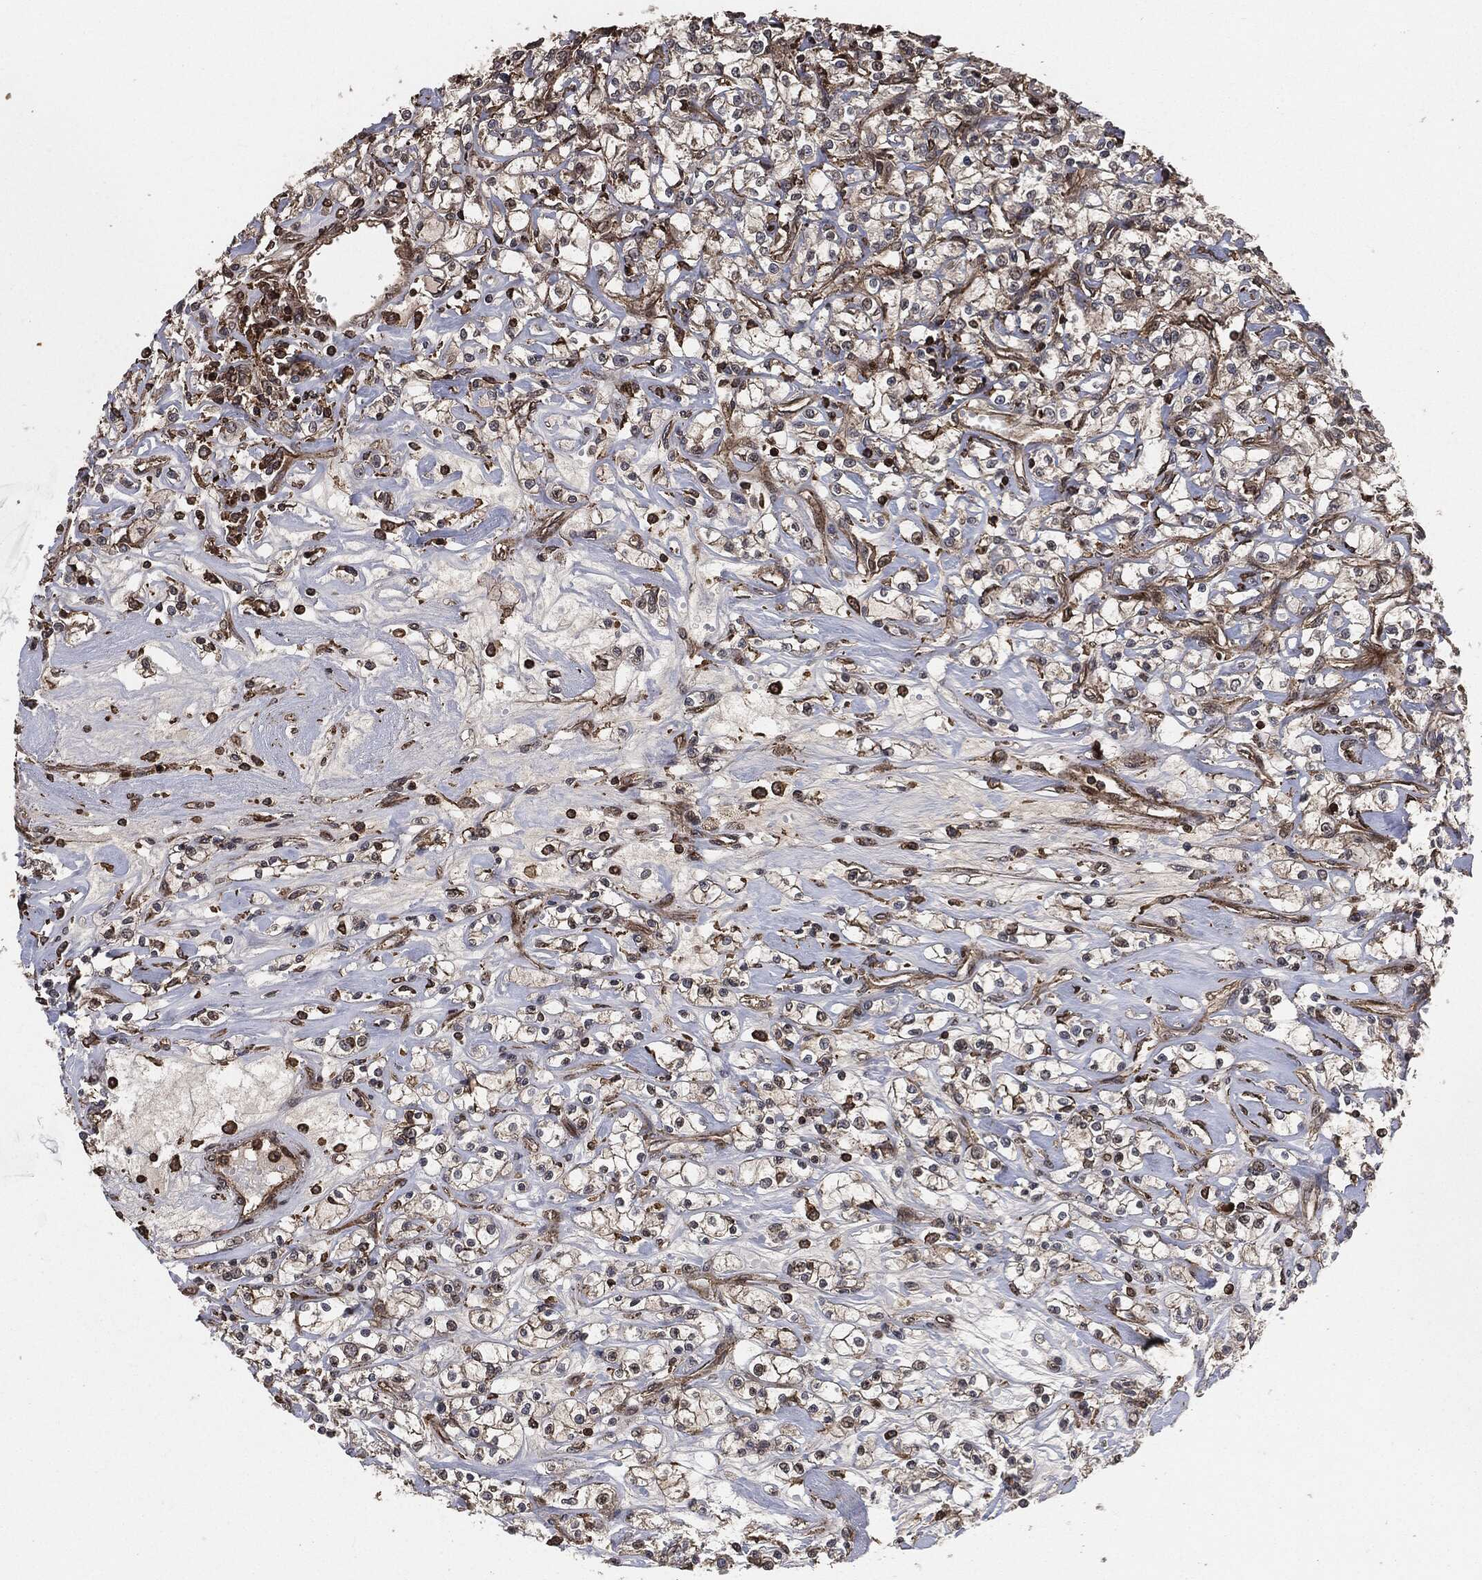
{"staining": {"intensity": "negative", "quantity": "none", "location": "none"}, "tissue": "renal cancer", "cell_type": "Tumor cells", "image_type": "cancer", "snomed": [{"axis": "morphology", "description": "Adenocarcinoma, NOS"}, {"axis": "topography", "description": "Kidney"}], "caption": "Tumor cells show no significant positivity in renal cancer.", "gene": "IFIT1", "patient": {"sex": "female", "age": 59}}